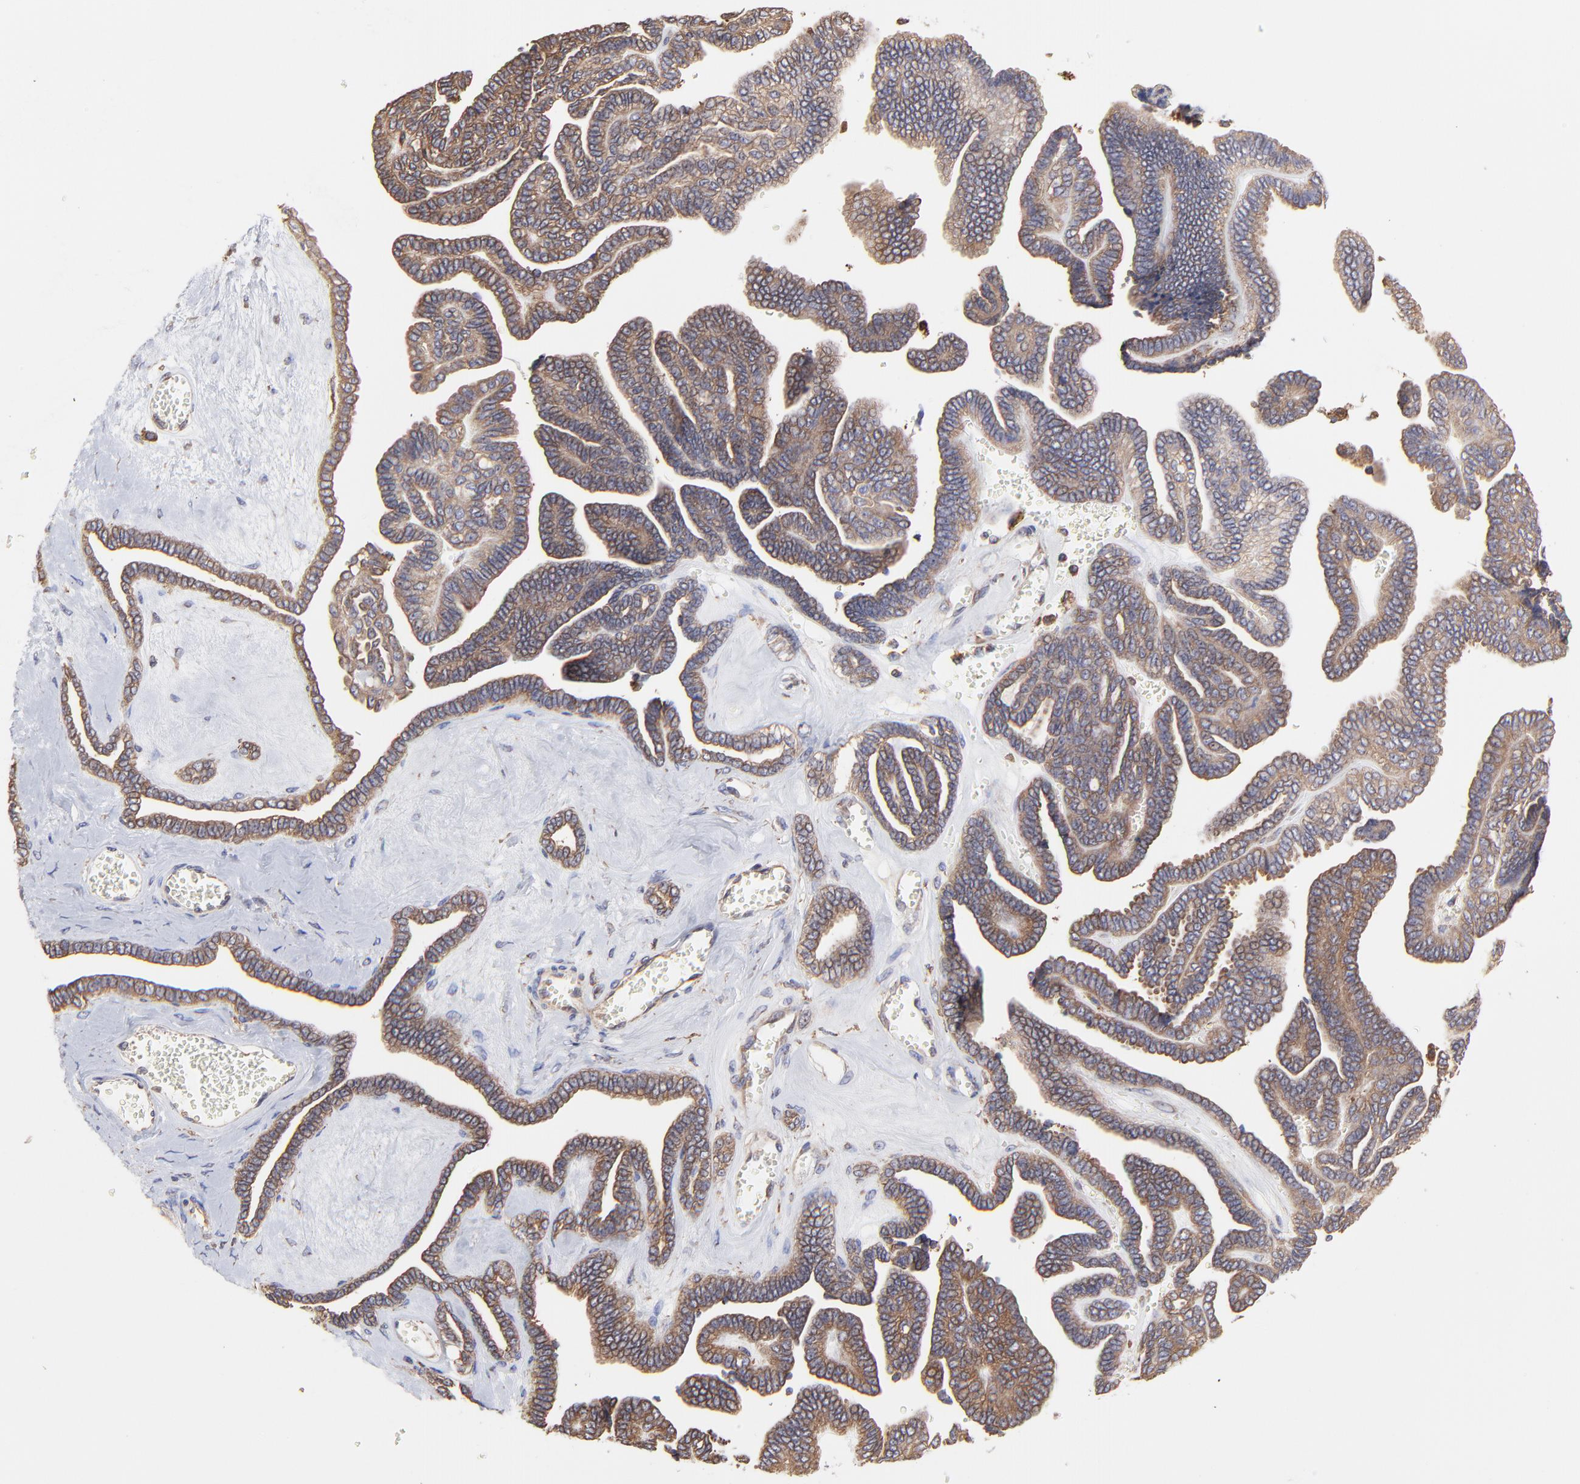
{"staining": {"intensity": "strong", "quantity": ">75%", "location": "cytoplasmic/membranous"}, "tissue": "ovarian cancer", "cell_type": "Tumor cells", "image_type": "cancer", "snomed": [{"axis": "morphology", "description": "Cystadenocarcinoma, serous, NOS"}, {"axis": "topography", "description": "Ovary"}], "caption": "IHC (DAB) staining of serous cystadenocarcinoma (ovarian) displays strong cytoplasmic/membranous protein expression in about >75% of tumor cells.", "gene": "PFKM", "patient": {"sex": "female", "age": 71}}